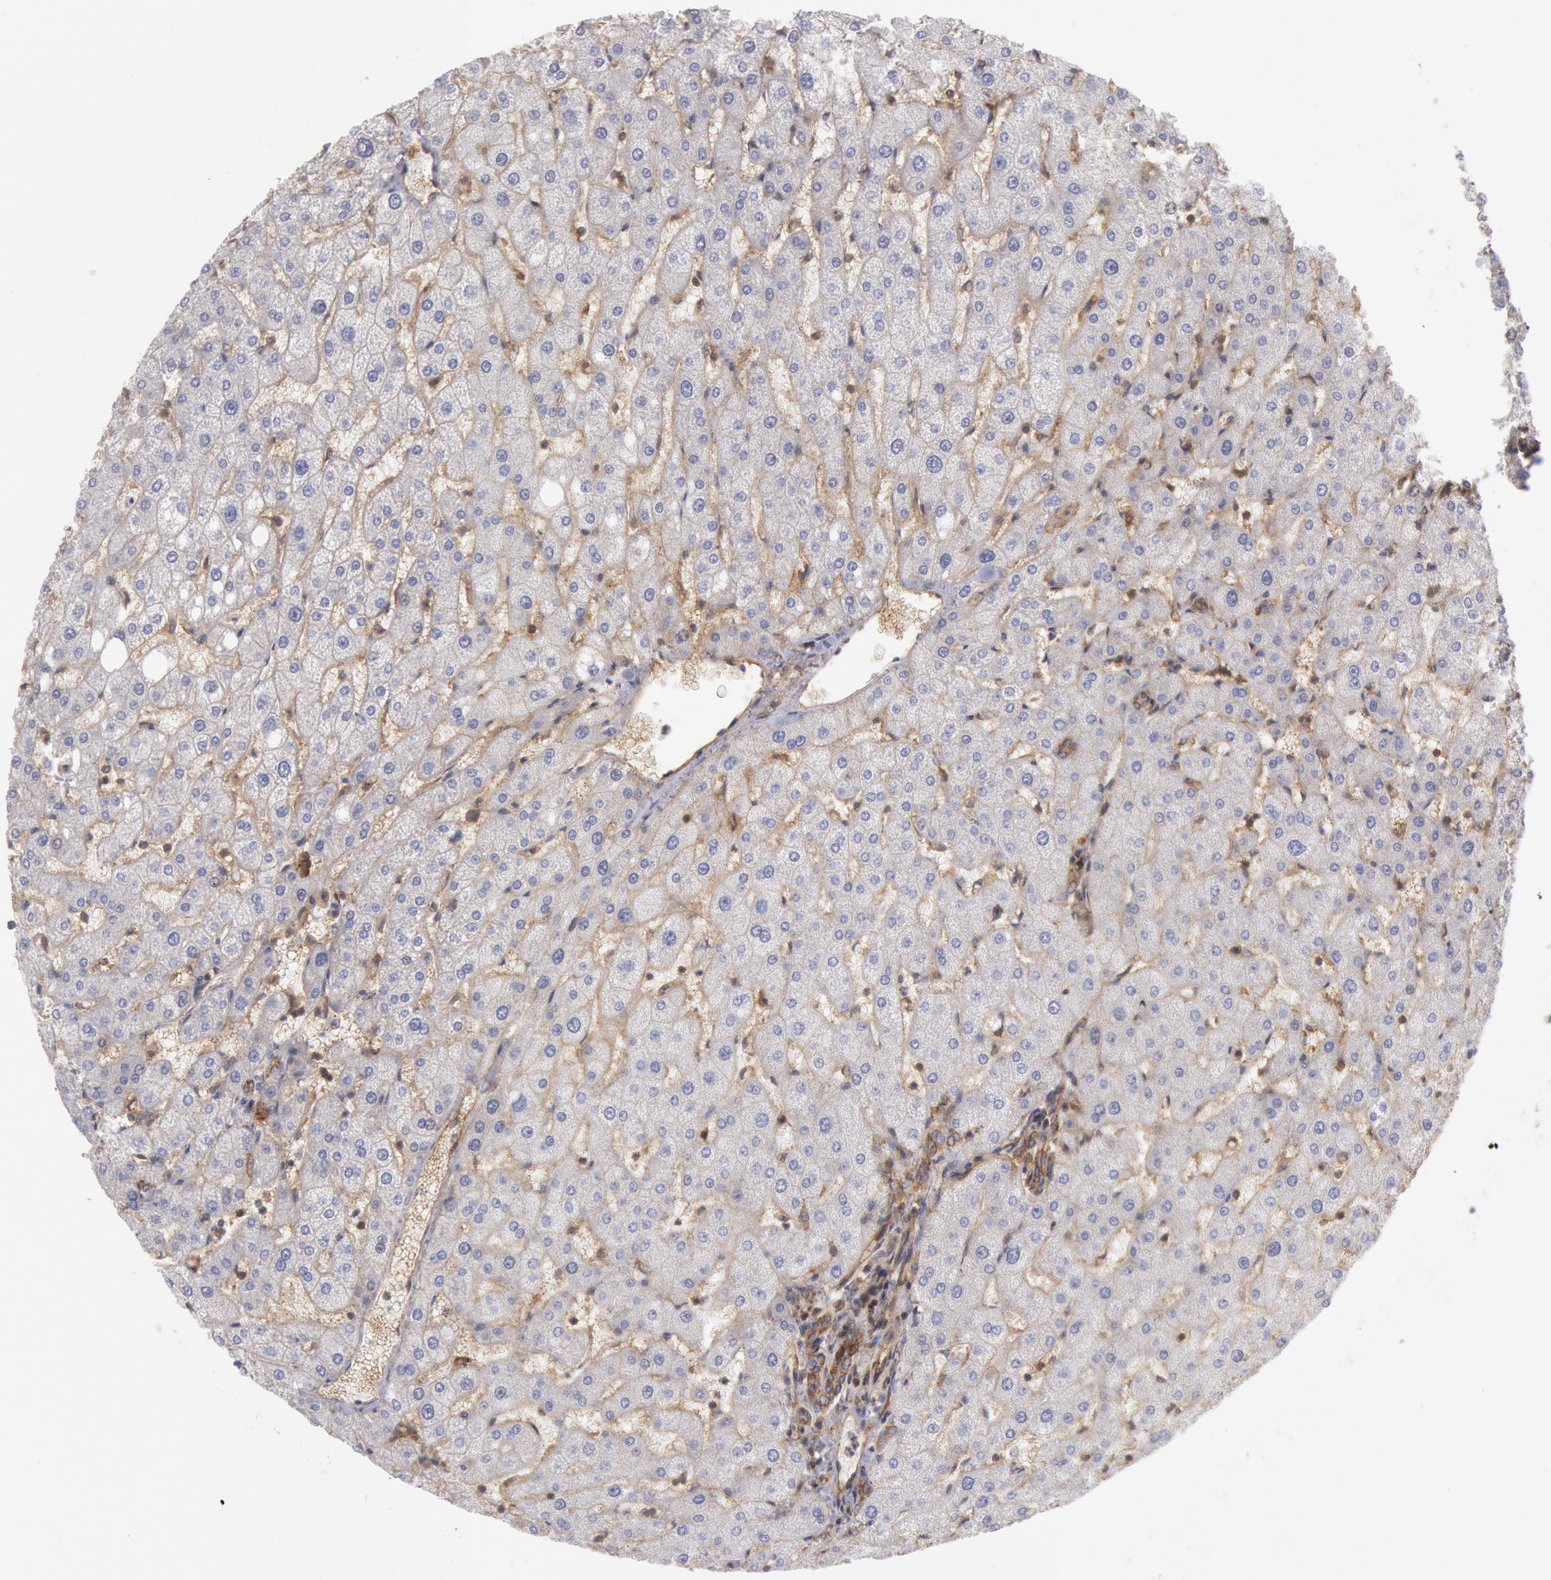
{"staining": {"intensity": "moderate", "quantity": ">75%", "location": "cytoplasmic/membranous"}, "tissue": "liver", "cell_type": "Cholangiocytes", "image_type": "normal", "snomed": [{"axis": "morphology", "description": "Normal tissue, NOS"}, {"axis": "topography", "description": "Liver"}], "caption": "This is a photomicrograph of IHC staining of benign liver, which shows moderate positivity in the cytoplasmic/membranous of cholangiocytes.", "gene": "STX4", "patient": {"sex": "male", "age": 67}}